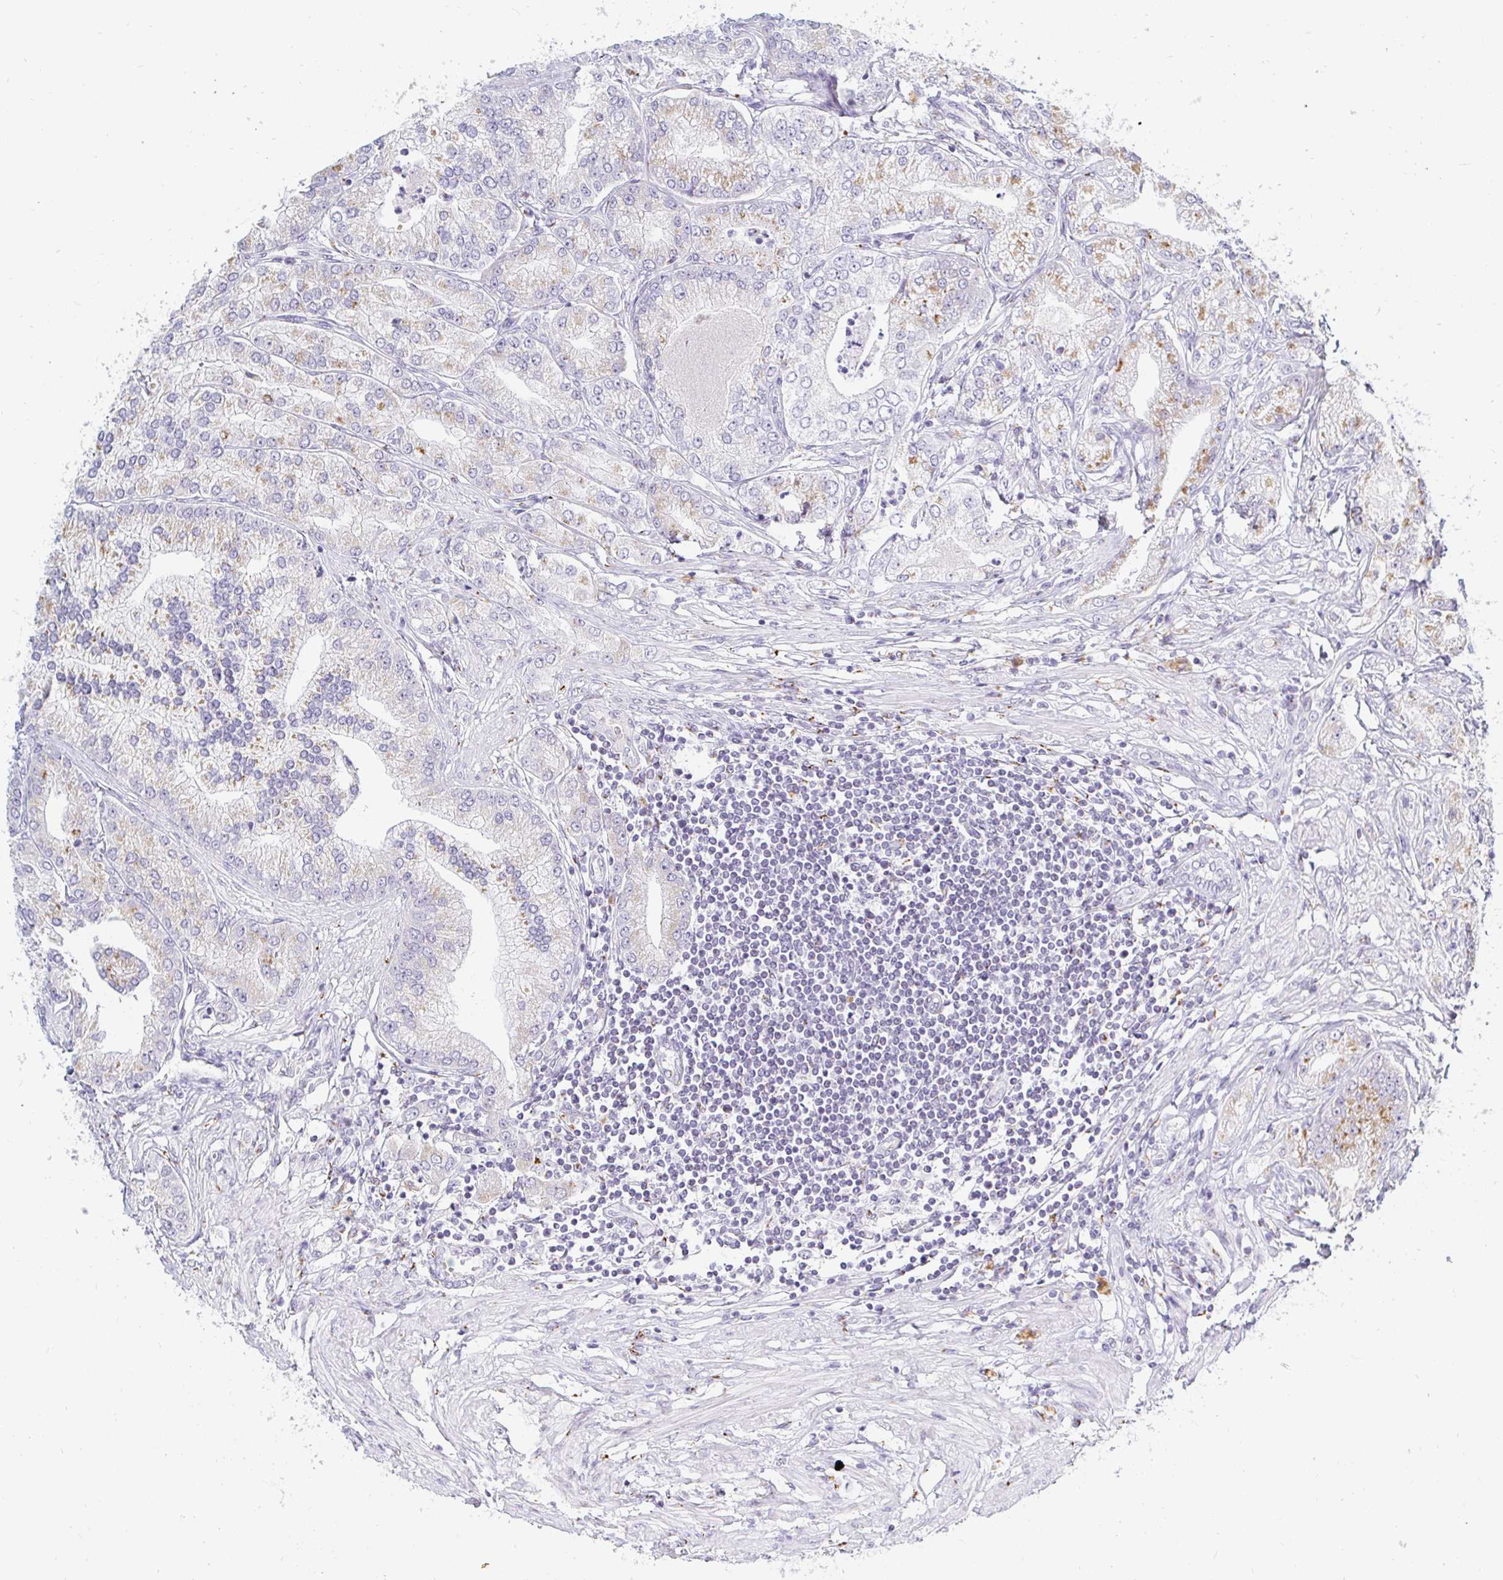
{"staining": {"intensity": "weak", "quantity": "<25%", "location": "cytoplasmic/membranous"}, "tissue": "prostate cancer", "cell_type": "Tumor cells", "image_type": "cancer", "snomed": [{"axis": "morphology", "description": "Adenocarcinoma, High grade"}, {"axis": "topography", "description": "Prostate"}], "caption": "Immunohistochemical staining of prostate cancer reveals no significant staining in tumor cells.", "gene": "OR51D1", "patient": {"sex": "male", "age": 61}}